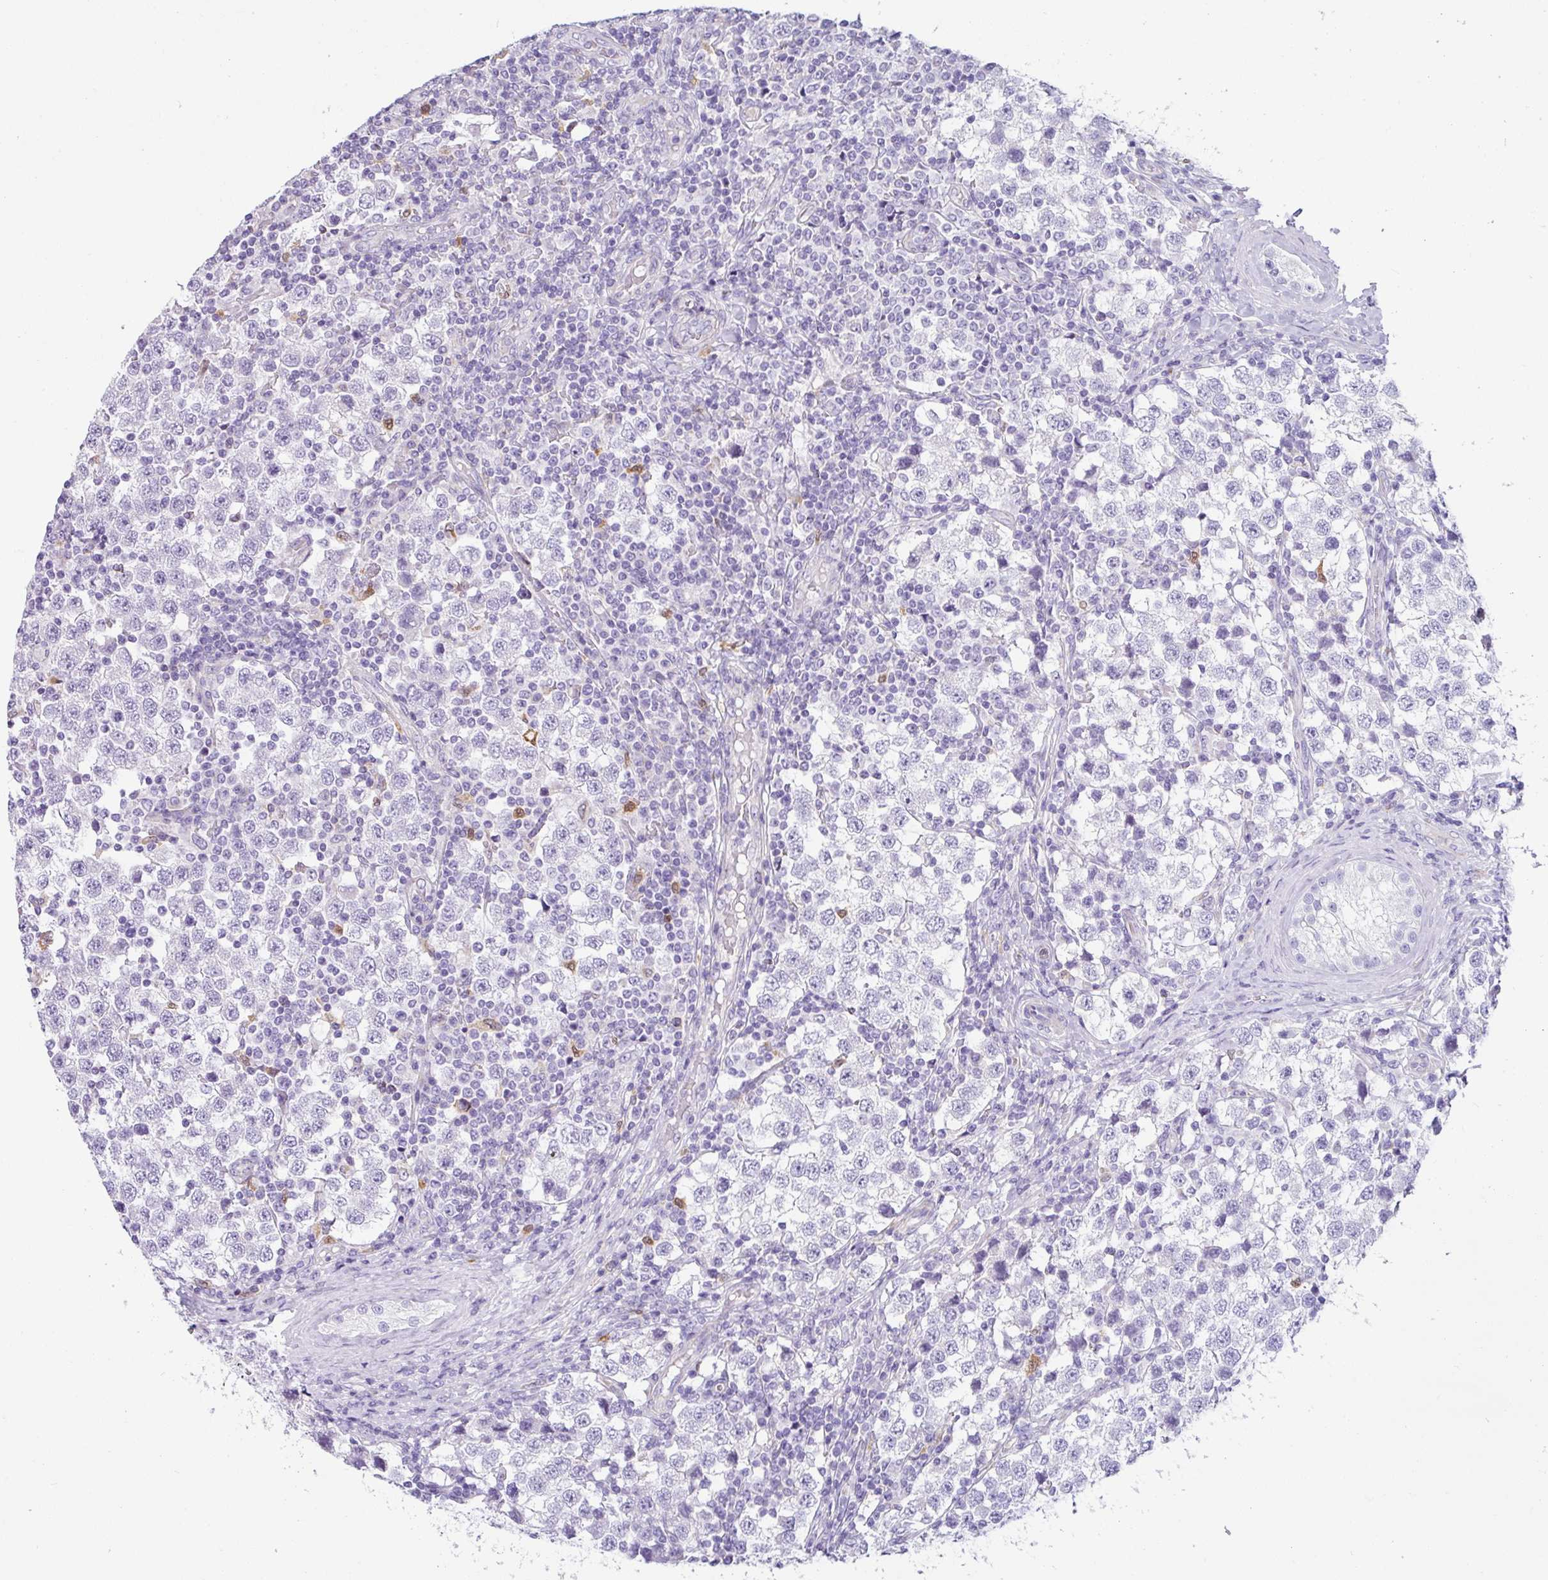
{"staining": {"intensity": "negative", "quantity": "none", "location": "none"}, "tissue": "testis cancer", "cell_type": "Tumor cells", "image_type": "cancer", "snomed": [{"axis": "morphology", "description": "Seminoma, NOS"}, {"axis": "topography", "description": "Testis"}], "caption": "Histopathology image shows no significant protein staining in tumor cells of seminoma (testis).", "gene": "SH2D3C", "patient": {"sex": "male", "age": 34}}